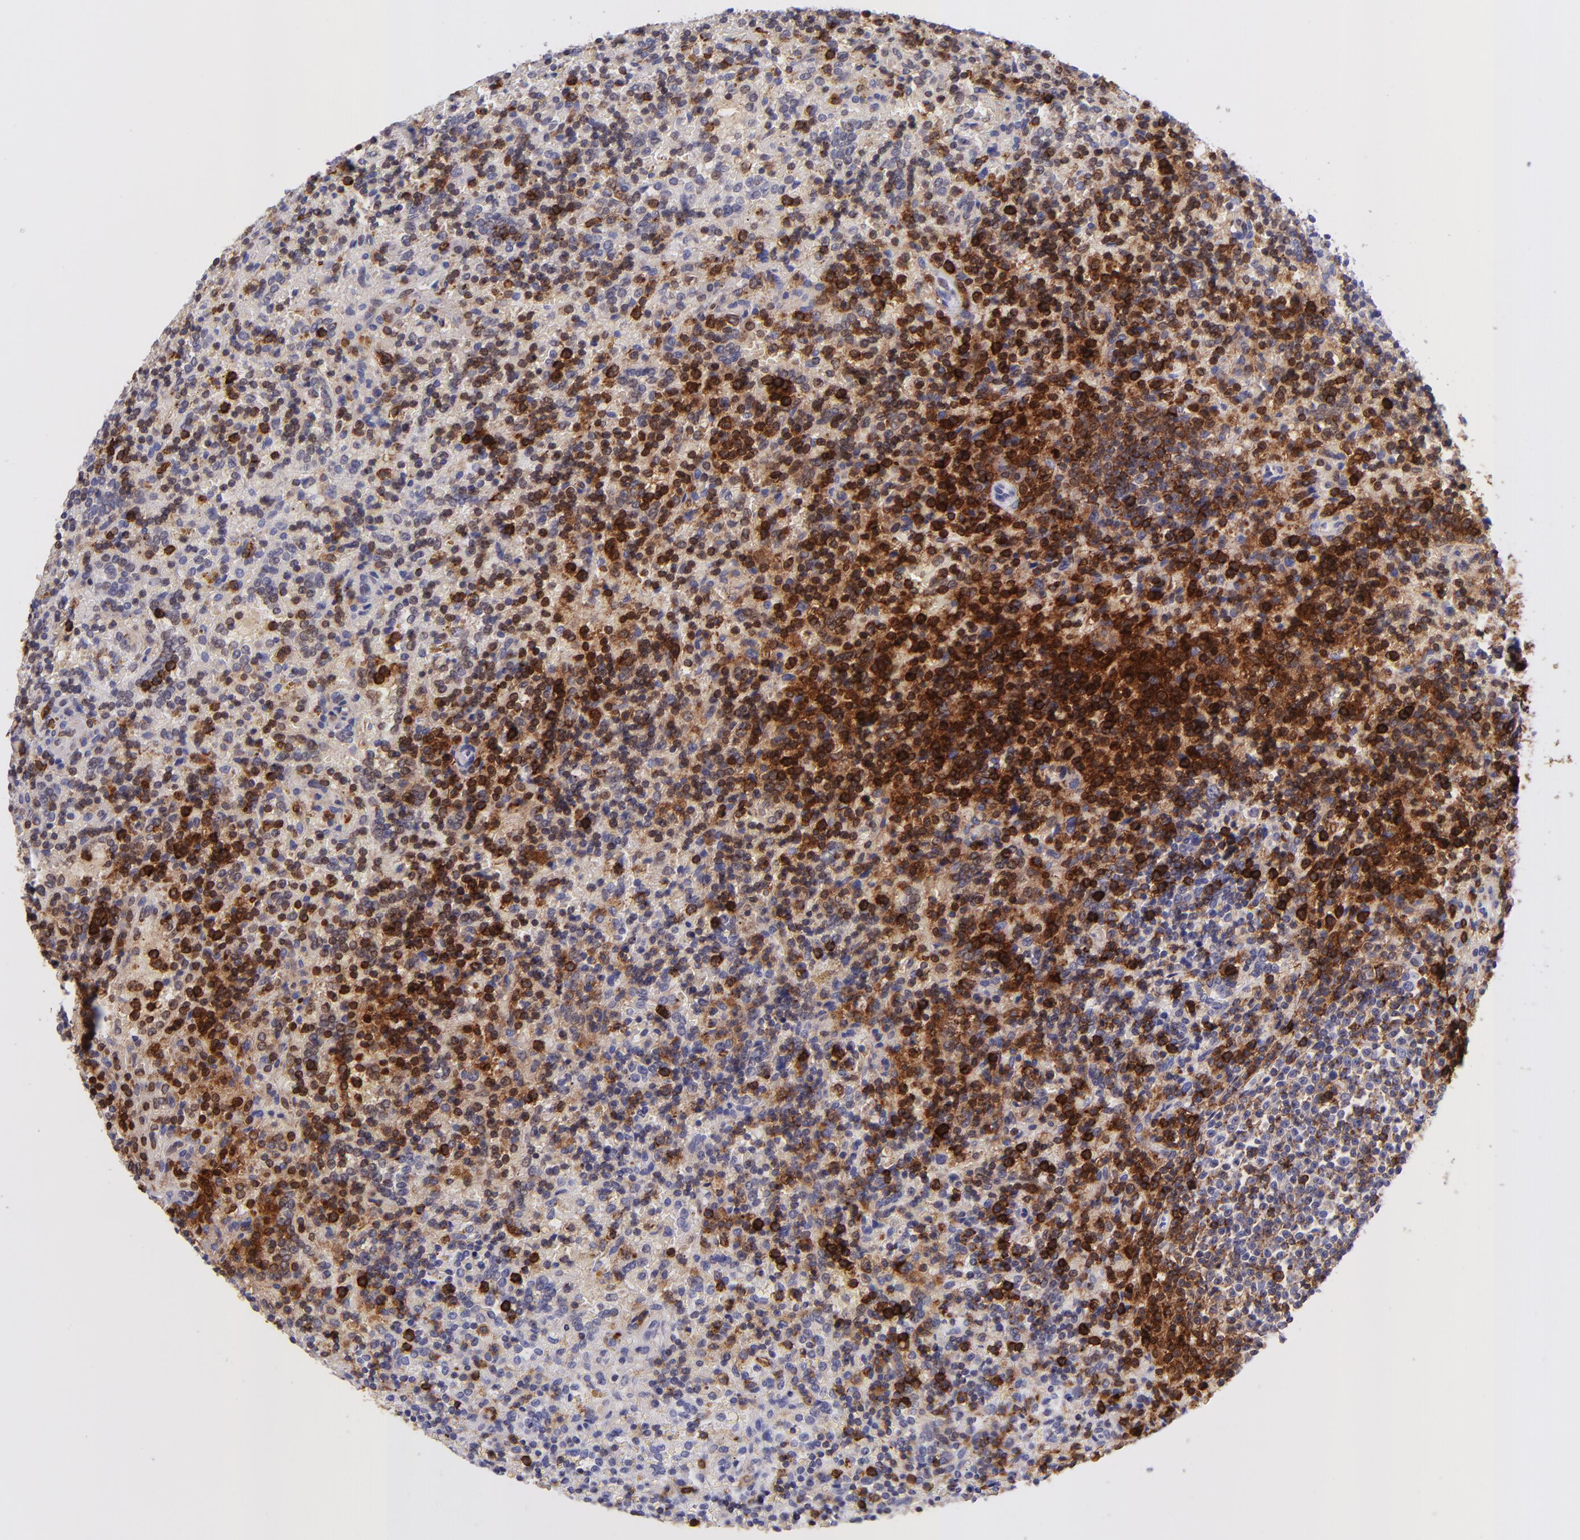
{"staining": {"intensity": "strong", "quantity": "25%-75%", "location": "cytoplasmic/membranous"}, "tissue": "lymphoma", "cell_type": "Tumor cells", "image_type": "cancer", "snomed": [{"axis": "morphology", "description": "Malignant lymphoma, non-Hodgkin's type, Low grade"}, {"axis": "topography", "description": "Spleen"}], "caption": "Brown immunohistochemical staining in malignant lymphoma, non-Hodgkin's type (low-grade) displays strong cytoplasmic/membranous staining in approximately 25%-75% of tumor cells.", "gene": "SPN", "patient": {"sex": "male", "age": 67}}